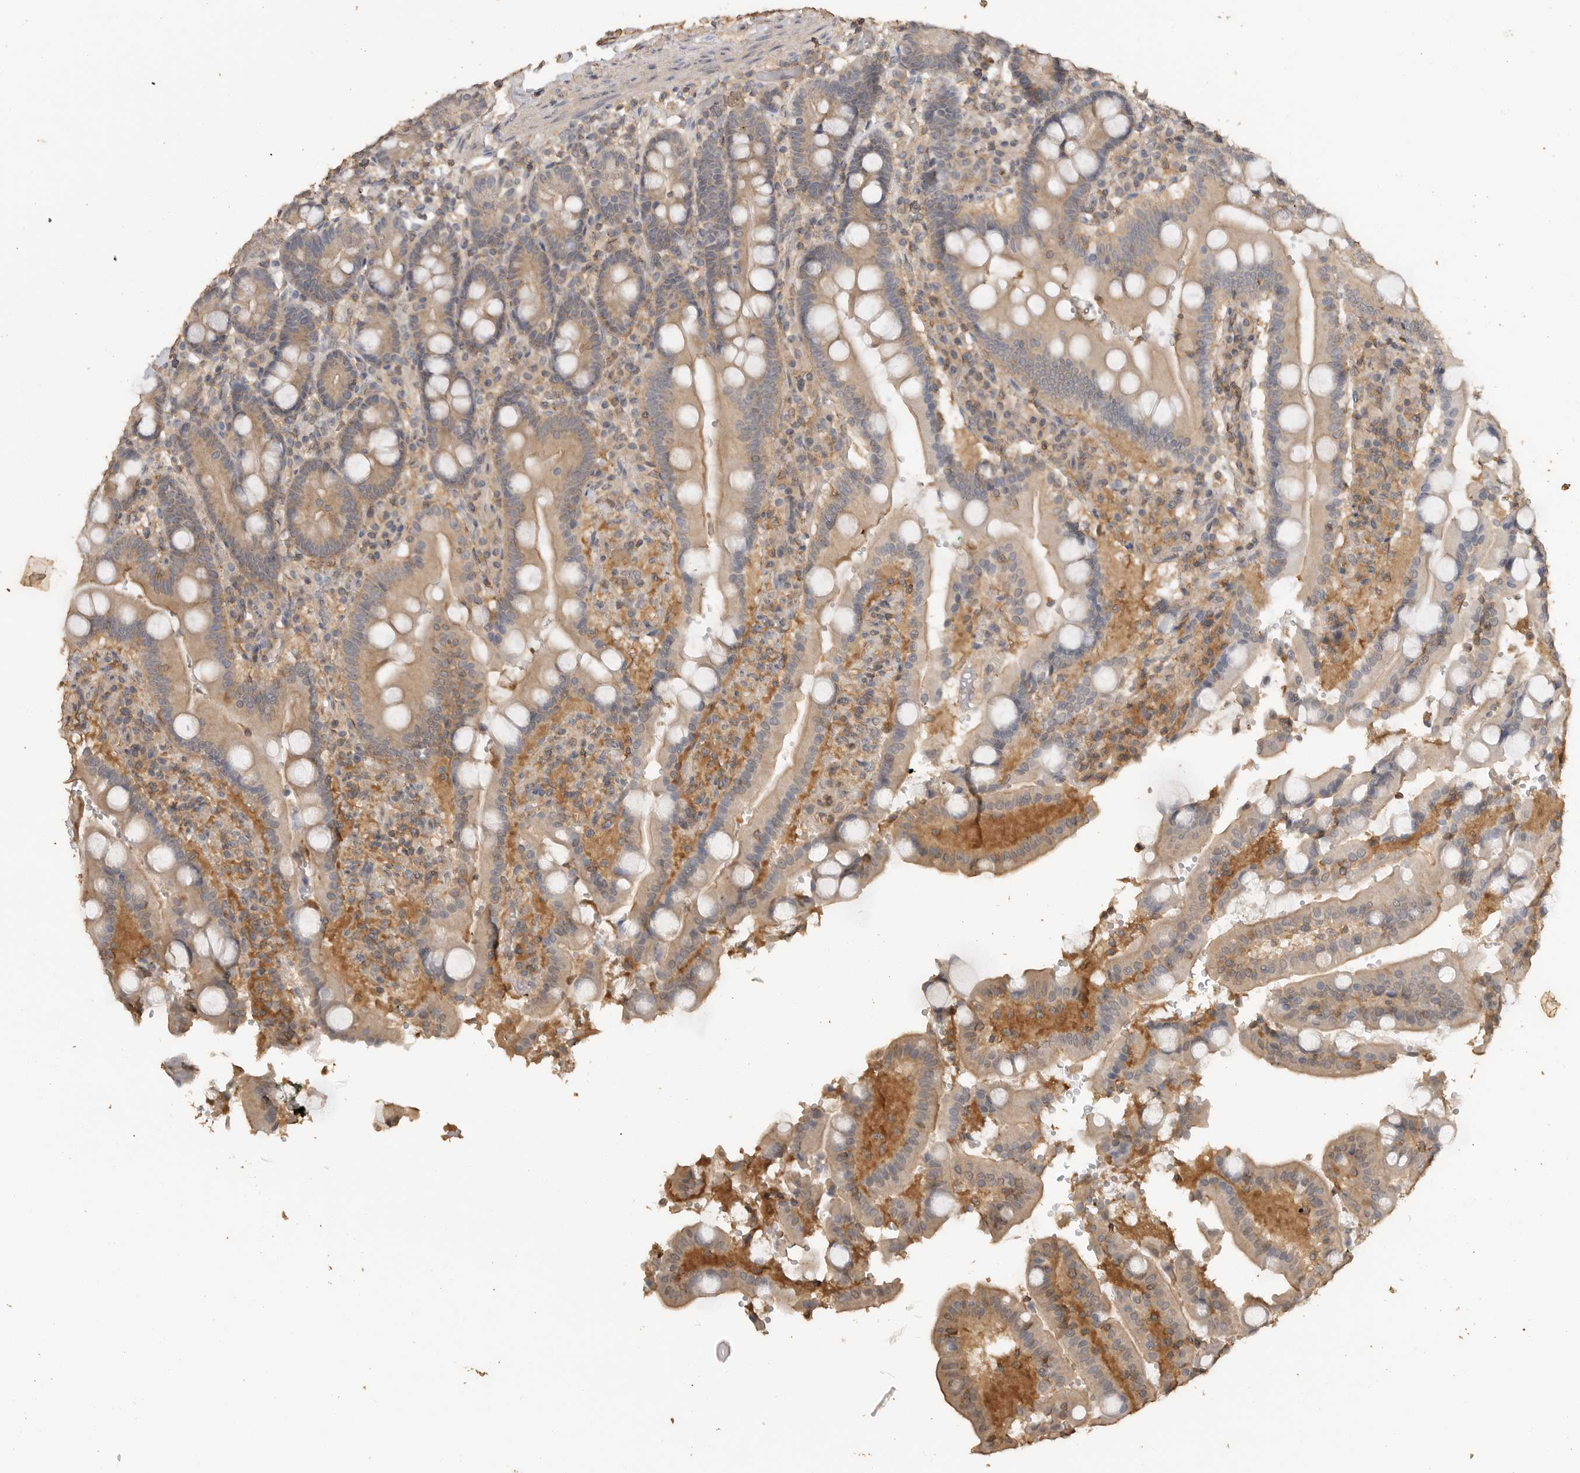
{"staining": {"intensity": "moderate", "quantity": ">75%", "location": "cytoplasmic/membranous"}, "tissue": "duodenum", "cell_type": "Glandular cells", "image_type": "normal", "snomed": [{"axis": "morphology", "description": "Normal tissue, NOS"}, {"axis": "topography", "description": "Small intestine, NOS"}], "caption": "Protein analysis of benign duodenum exhibits moderate cytoplasmic/membranous staining in about >75% of glandular cells.", "gene": "MAP2K1", "patient": {"sex": "female", "age": 71}}